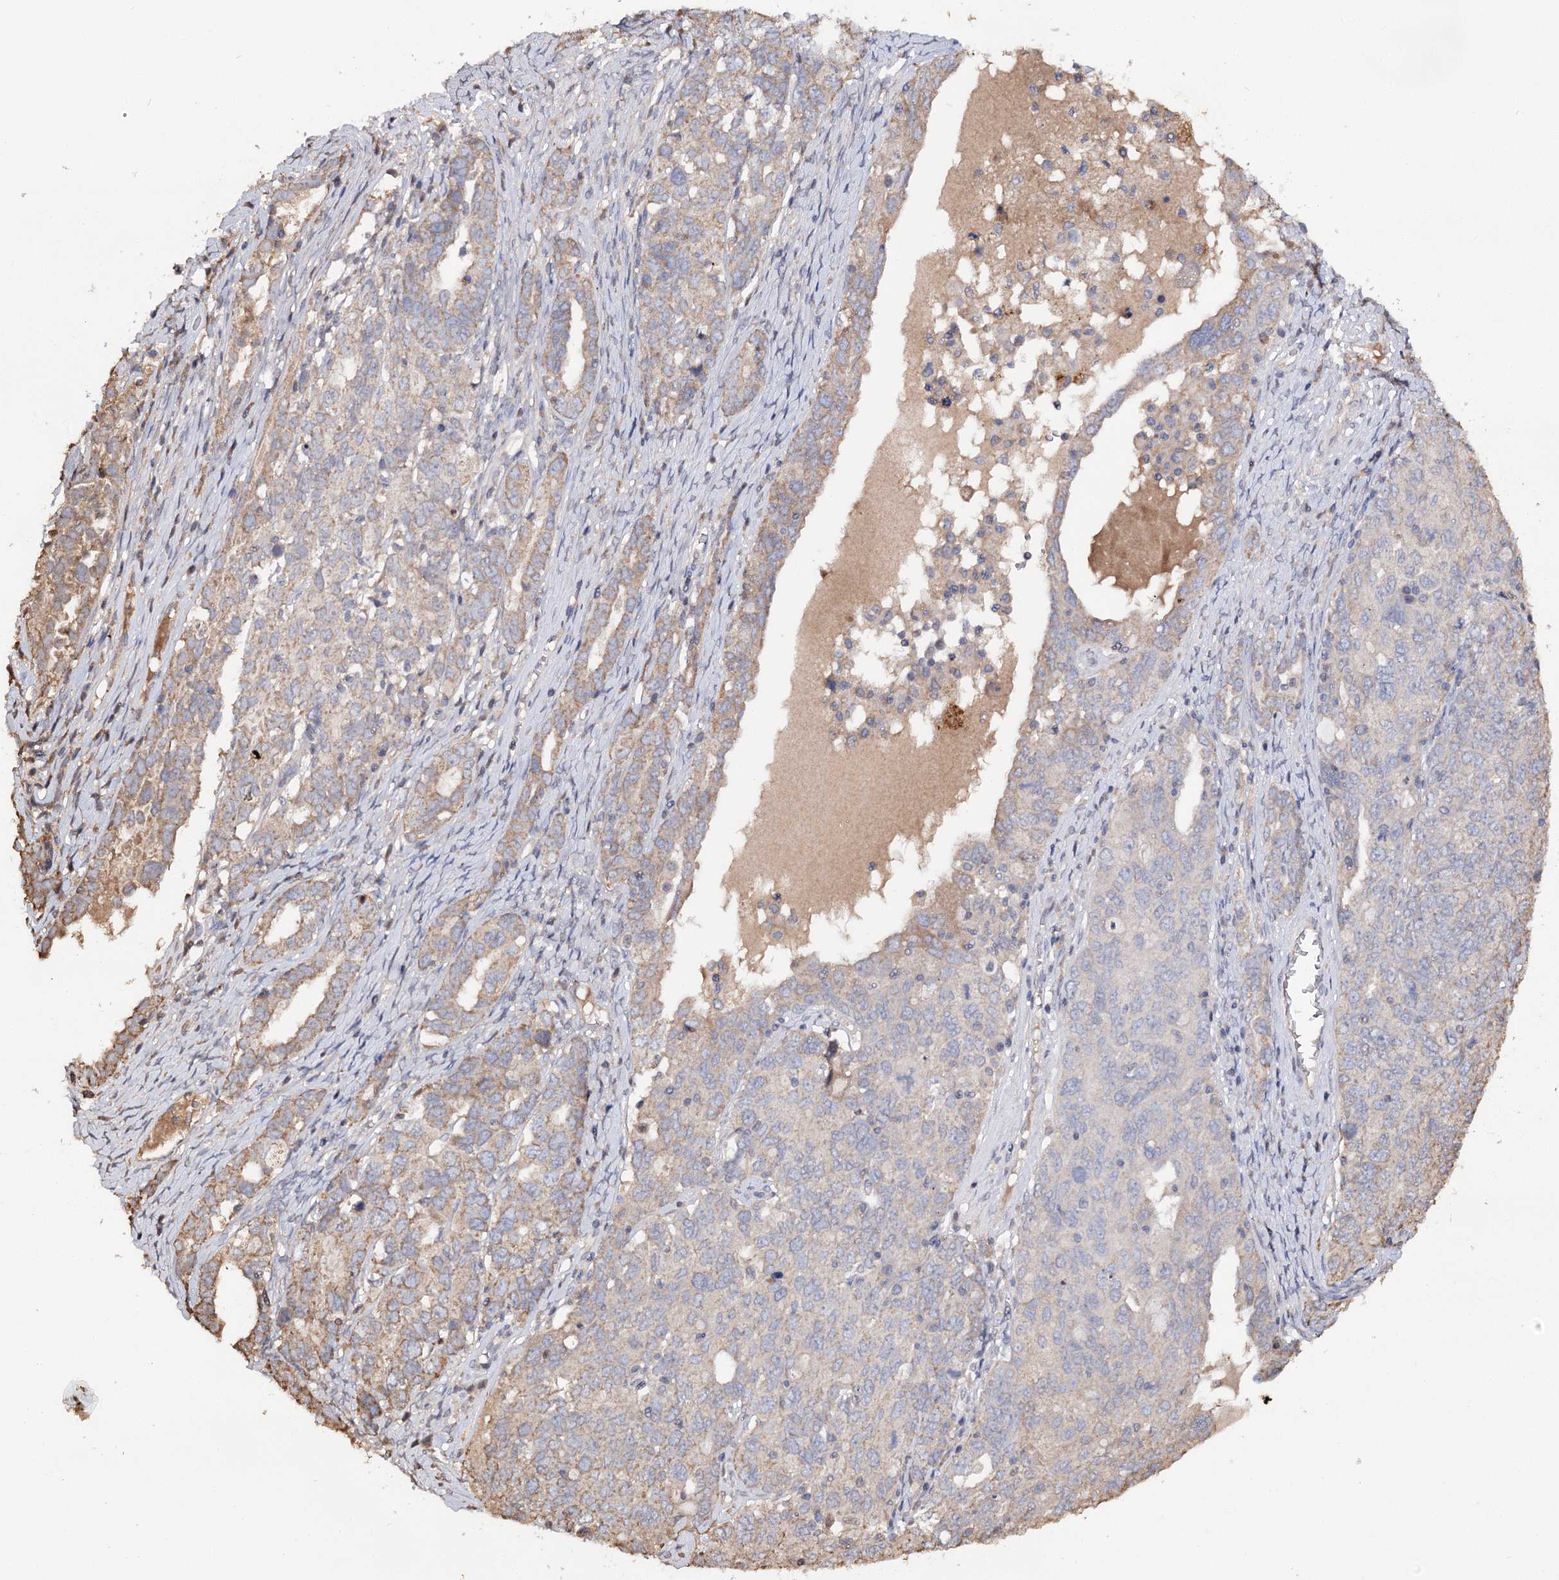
{"staining": {"intensity": "moderate", "quantity": "<25%", "location": "cytoplasmic/membranous"}, "tissue": "ovarian cancer", "cell_type": "Tumor cells", "image_type": "cancer", "snomed": [{"axis": "morphology", "description": "Carcinoma, endometroid"}, {"axis": "topography", "description": "Ovary"}], "caption": "Tumor cells reveal low levels of moderate cytoplasmic/membranous positivity in about <25% of cells in human ovarian cancer.", "gene": "ARL13A", "patient": {"sex": "female", "age": 62}}